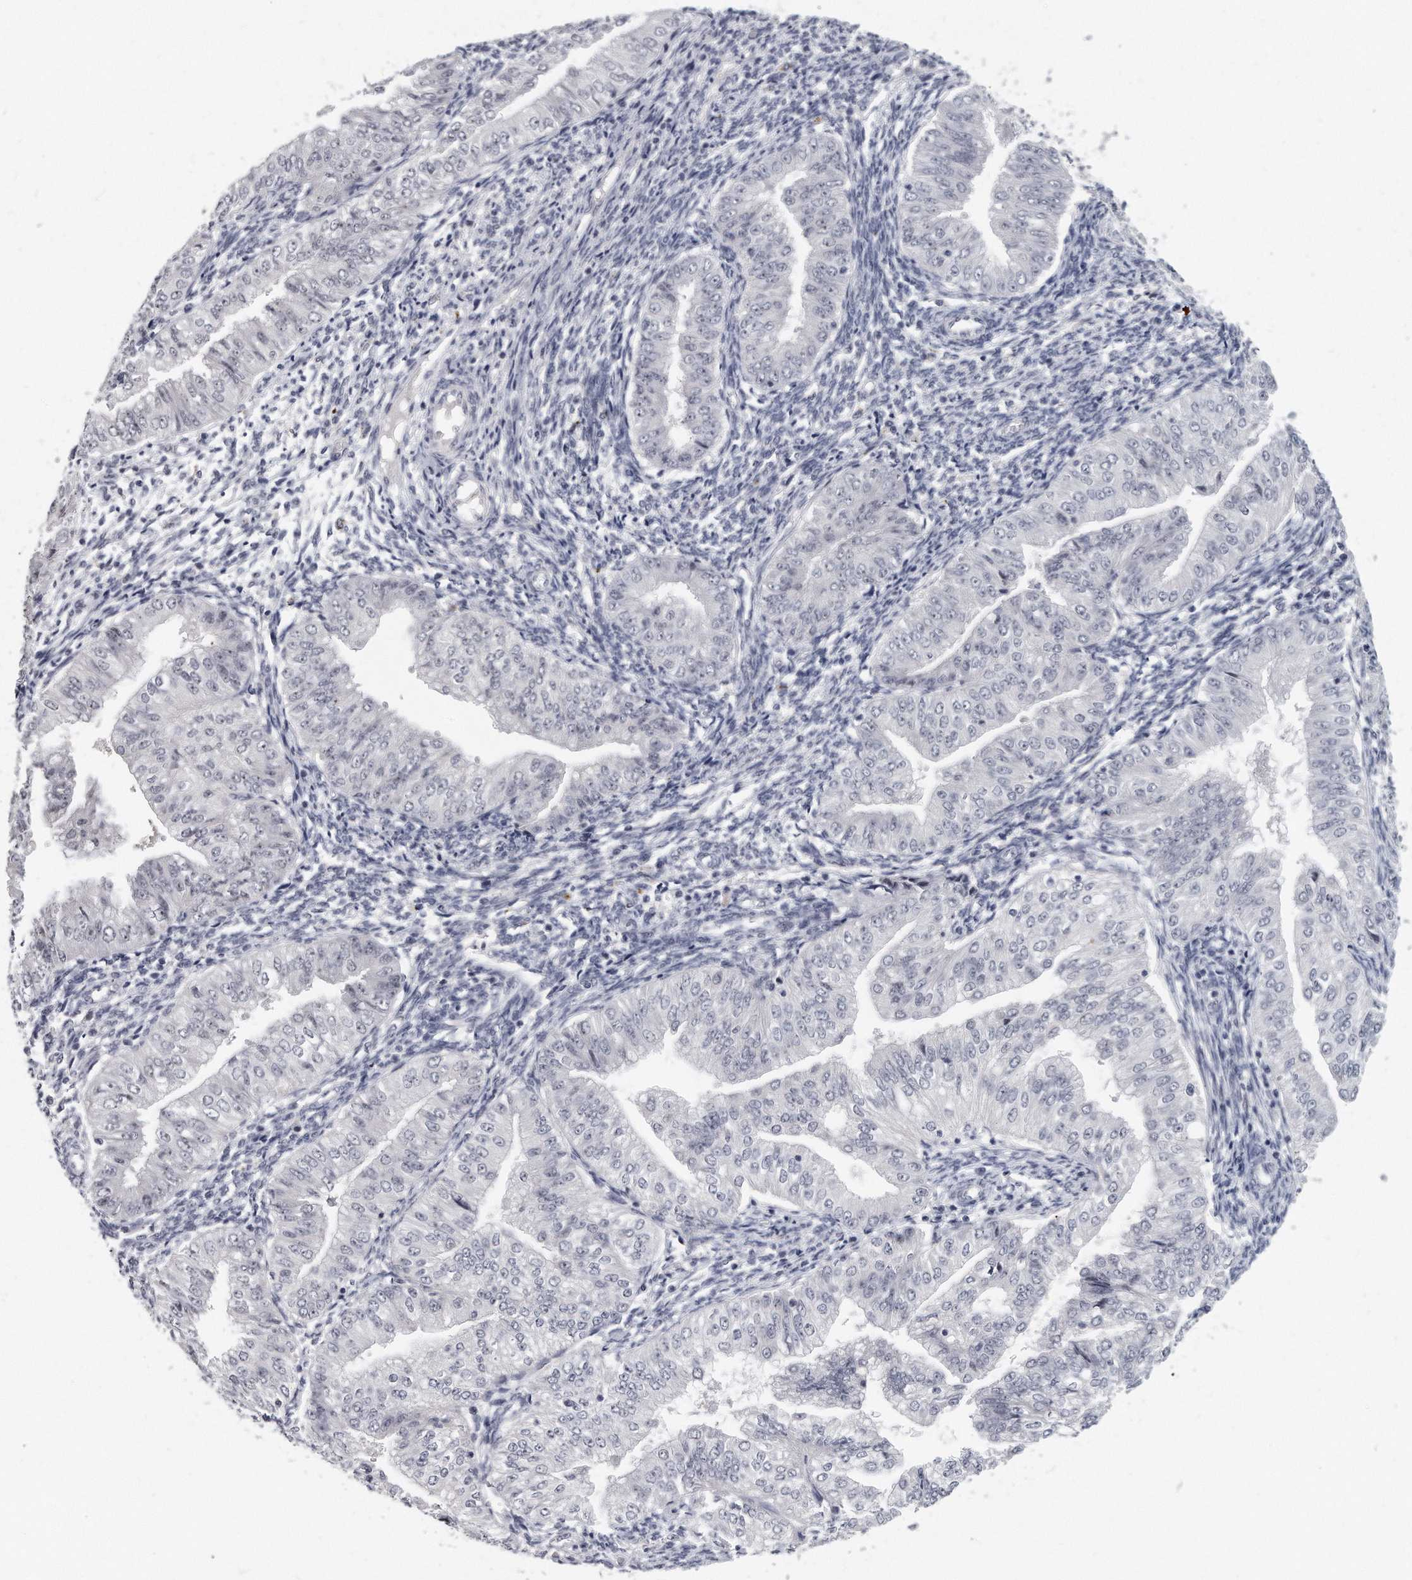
{"staining": {"intensity": "negative", "quantity": "none", "location": "none"}, "tissue": "endometrial cancer", "cell_type": "Tumor cells", "image_type": "cancer", "snomed": [{"axis": "morphology", "description": "Normal tissue, NOS"}, {"axis": "morphology", "description": "Adenocarcinoma, NOS"}, {"axis": "topography", "description": "Endometrium"}], "caption": "IHC photomicrograph of neoplastic tissue: endometrial cancer (adenocarcinoma) stained with DAB displays no significant protein positivity in tumor cells.", "gene": "TFCP2L1", "patient": {"sex": "female", "age": 53}}